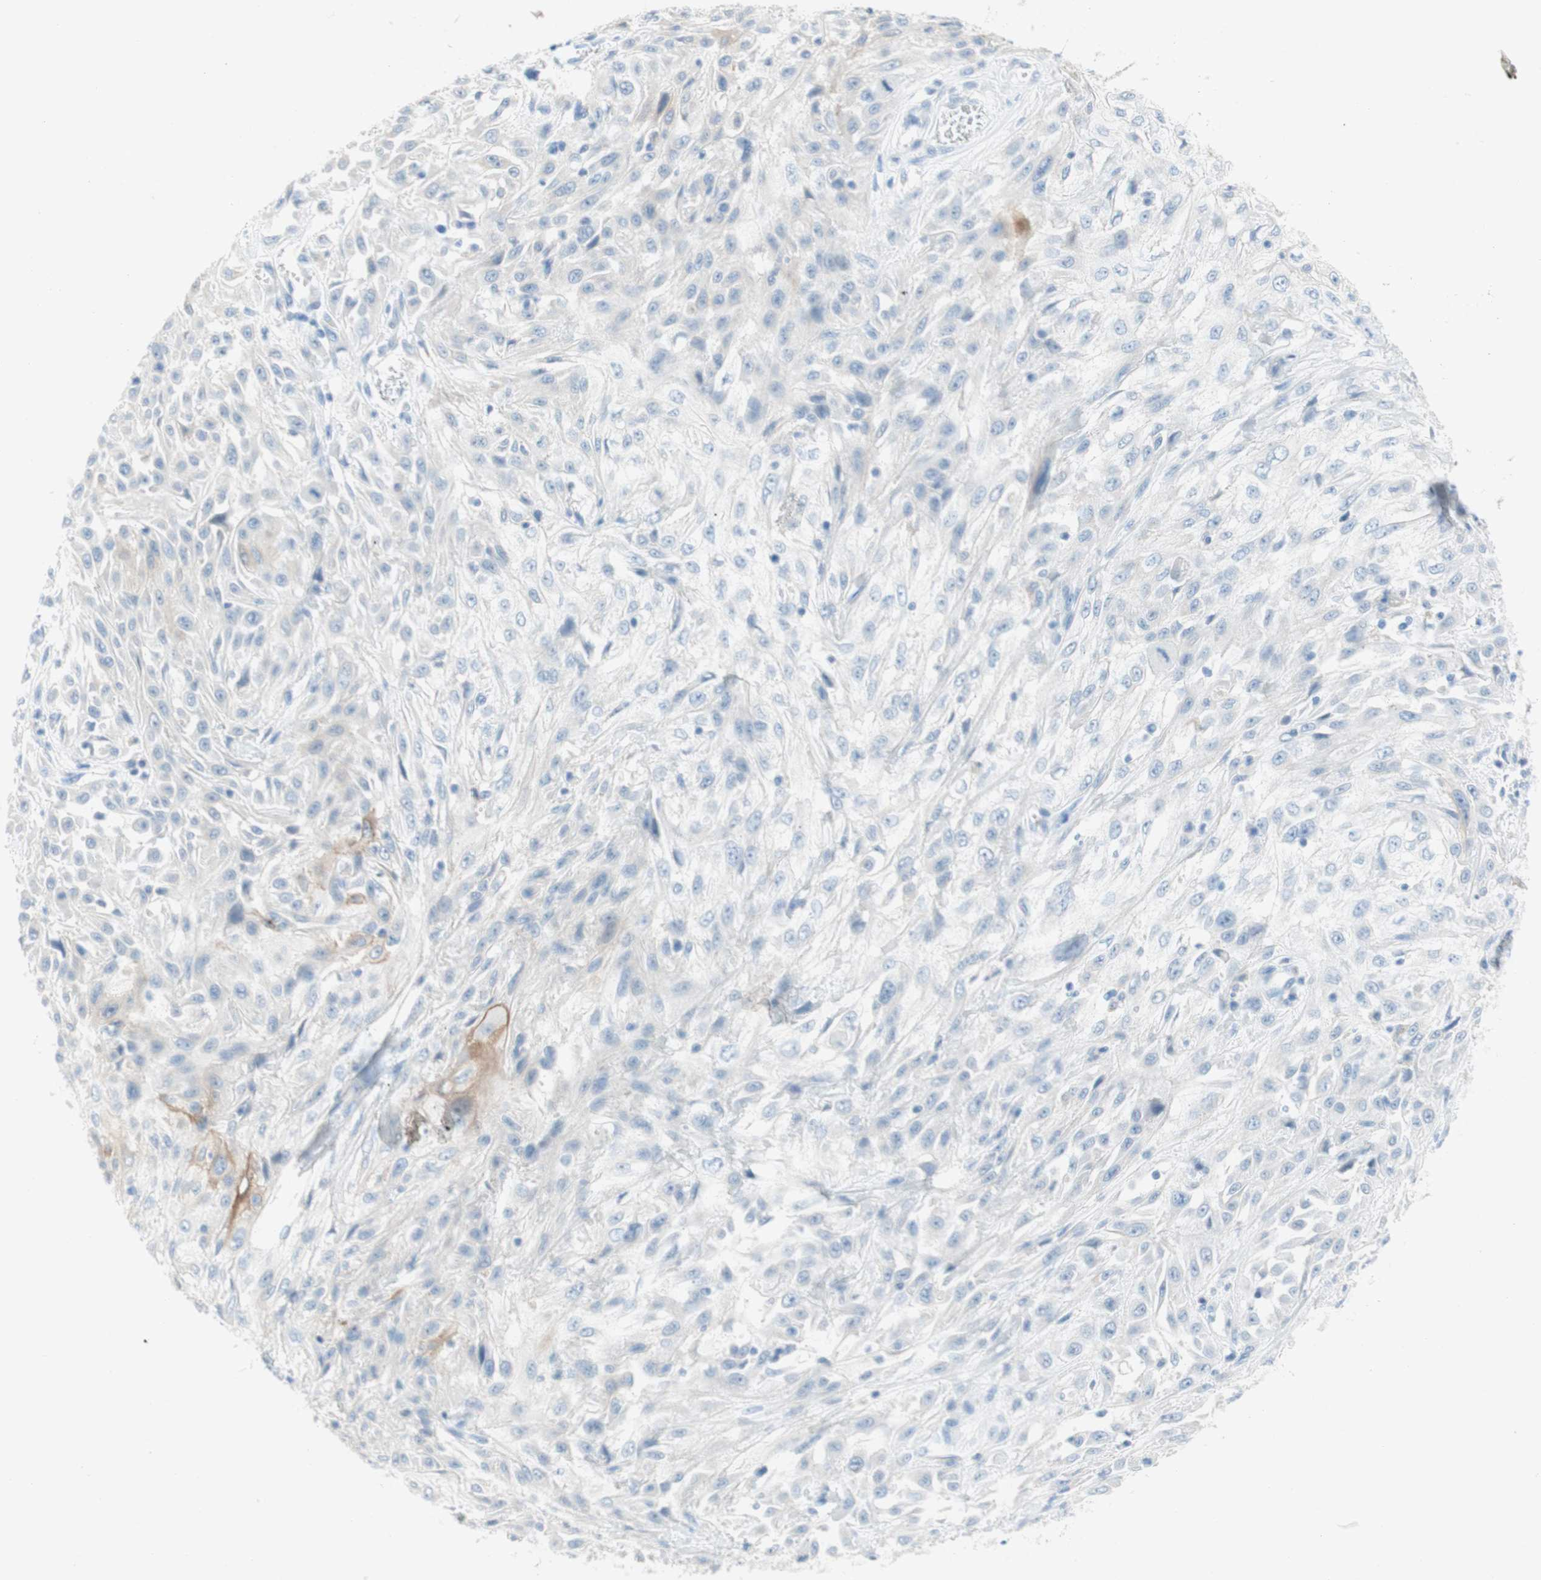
{"staining": {"intensity": "negative", "quantity": "none", "location": "none"}, "tissue": "skin cancer", "cell_type": "Tumor cells", "image_type": "cancer", "snomed": [{"axis": "morphology", "description": "Squamous cell carcinoma, NOS"}, {"axis": "topography", "description": "Skin"}], "caption": "DAB (3,3'-diaminobenzidine) immunohistochemical staining of skin squamous cell carcinoma reveals no significant staining in tumor cells. (Brightfield microscopy of DAB (3,3'-diaminobenzidine) IHC at high magnification).", "gene": "POLR2J3", "patient": {"sex": "male", "age": 75}}